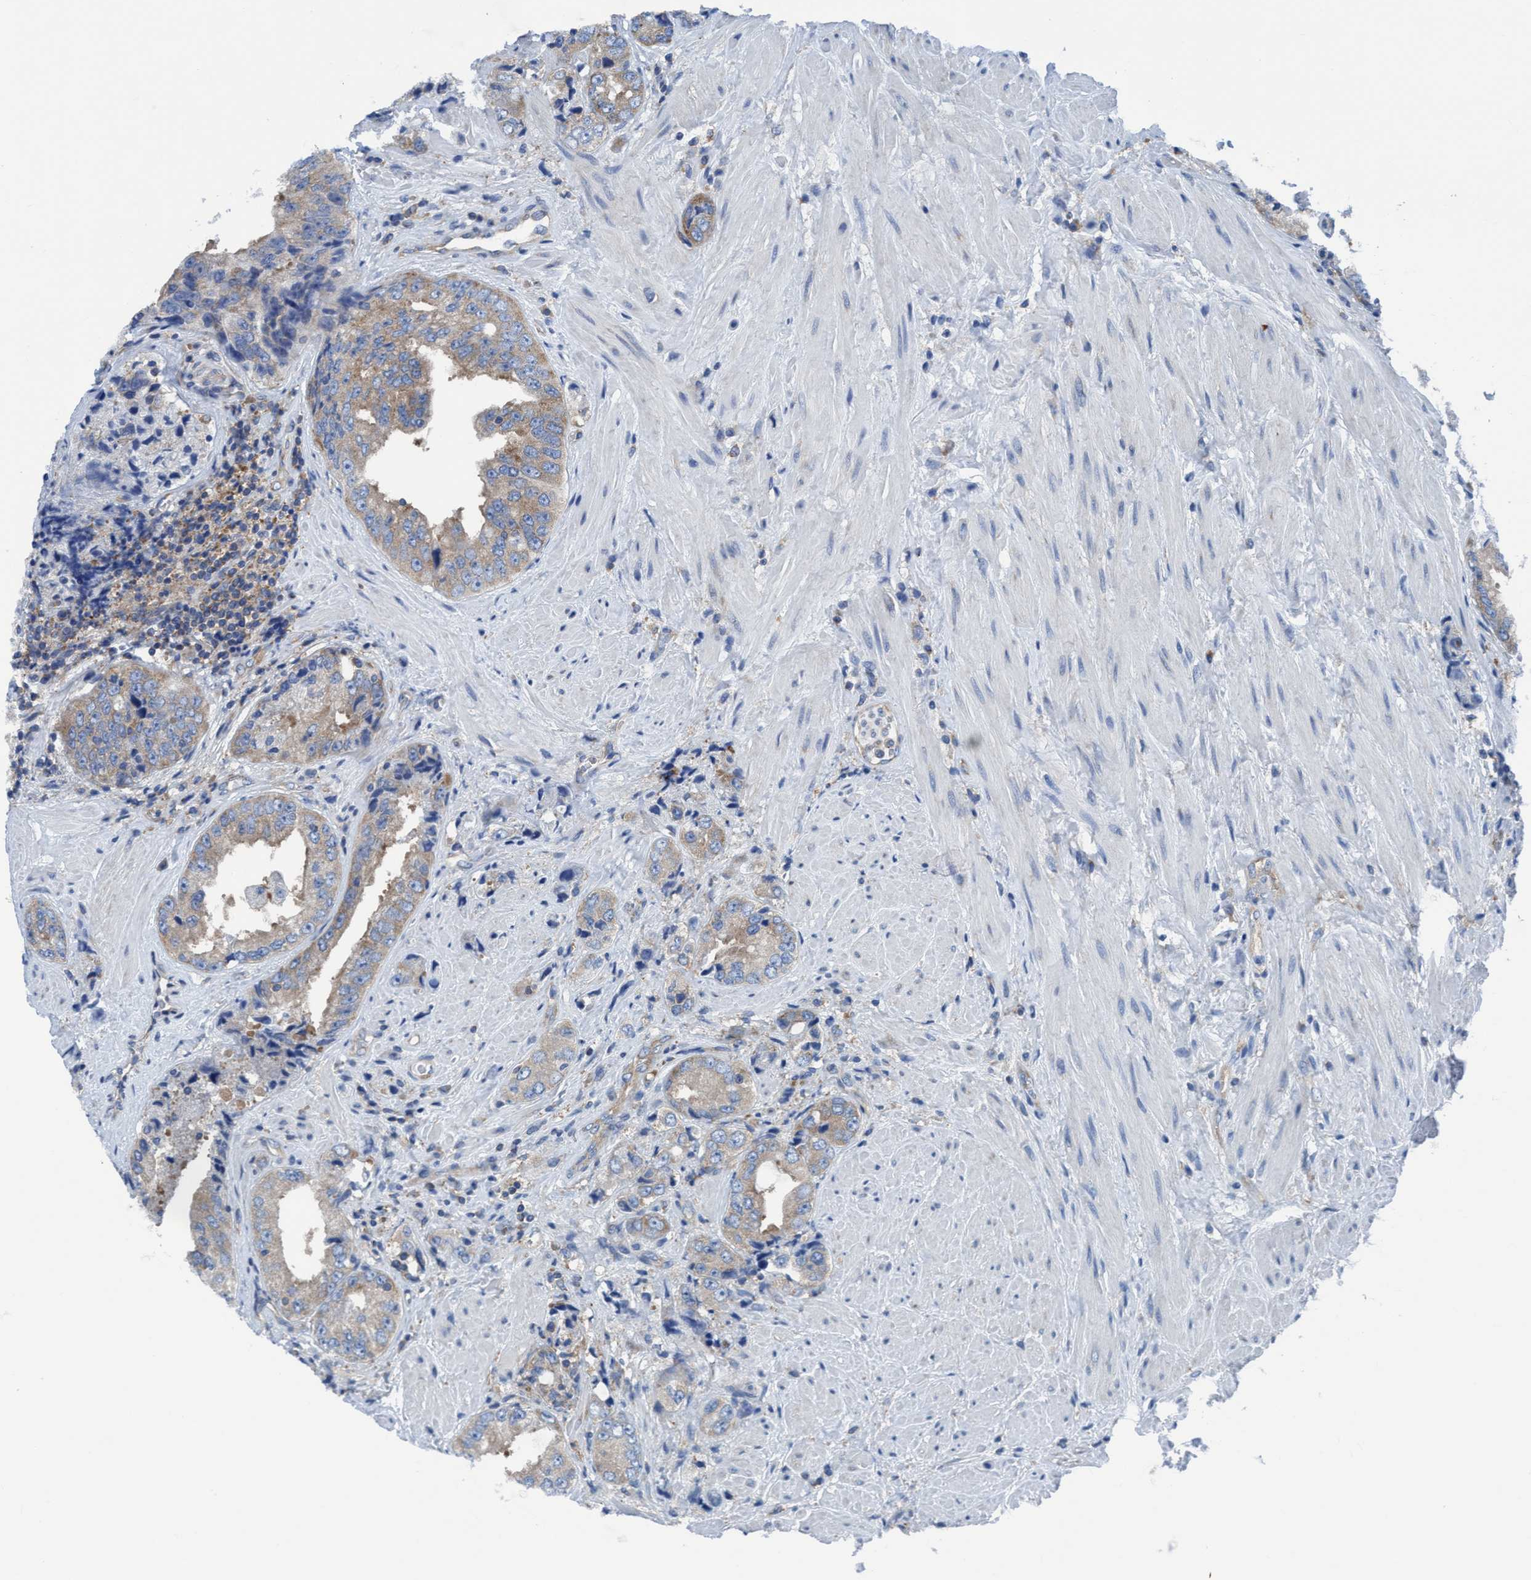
{"staining": {"intensity": "weak", "quantity": "<25%", "location": "cytoplasmic/membranous"}, "tissue": "prostate cancer", "cell_type": "Tumor cells", "image_type": "cancer", "snomed": [{"axis": "morphology", "description": "Adenocarcinoma, High grade"}, {"axis": "topography", "description": "Prostate"}], "caption": "This image is of prostate high-grade adenocarcinoma stained with immunohistochemistry to label a protein in brown with the nuclei are counter-stained blue. There is no positivity in tumor cells.", "gene": "NMT1", "patient": {"sex": "male", "age": 61}}